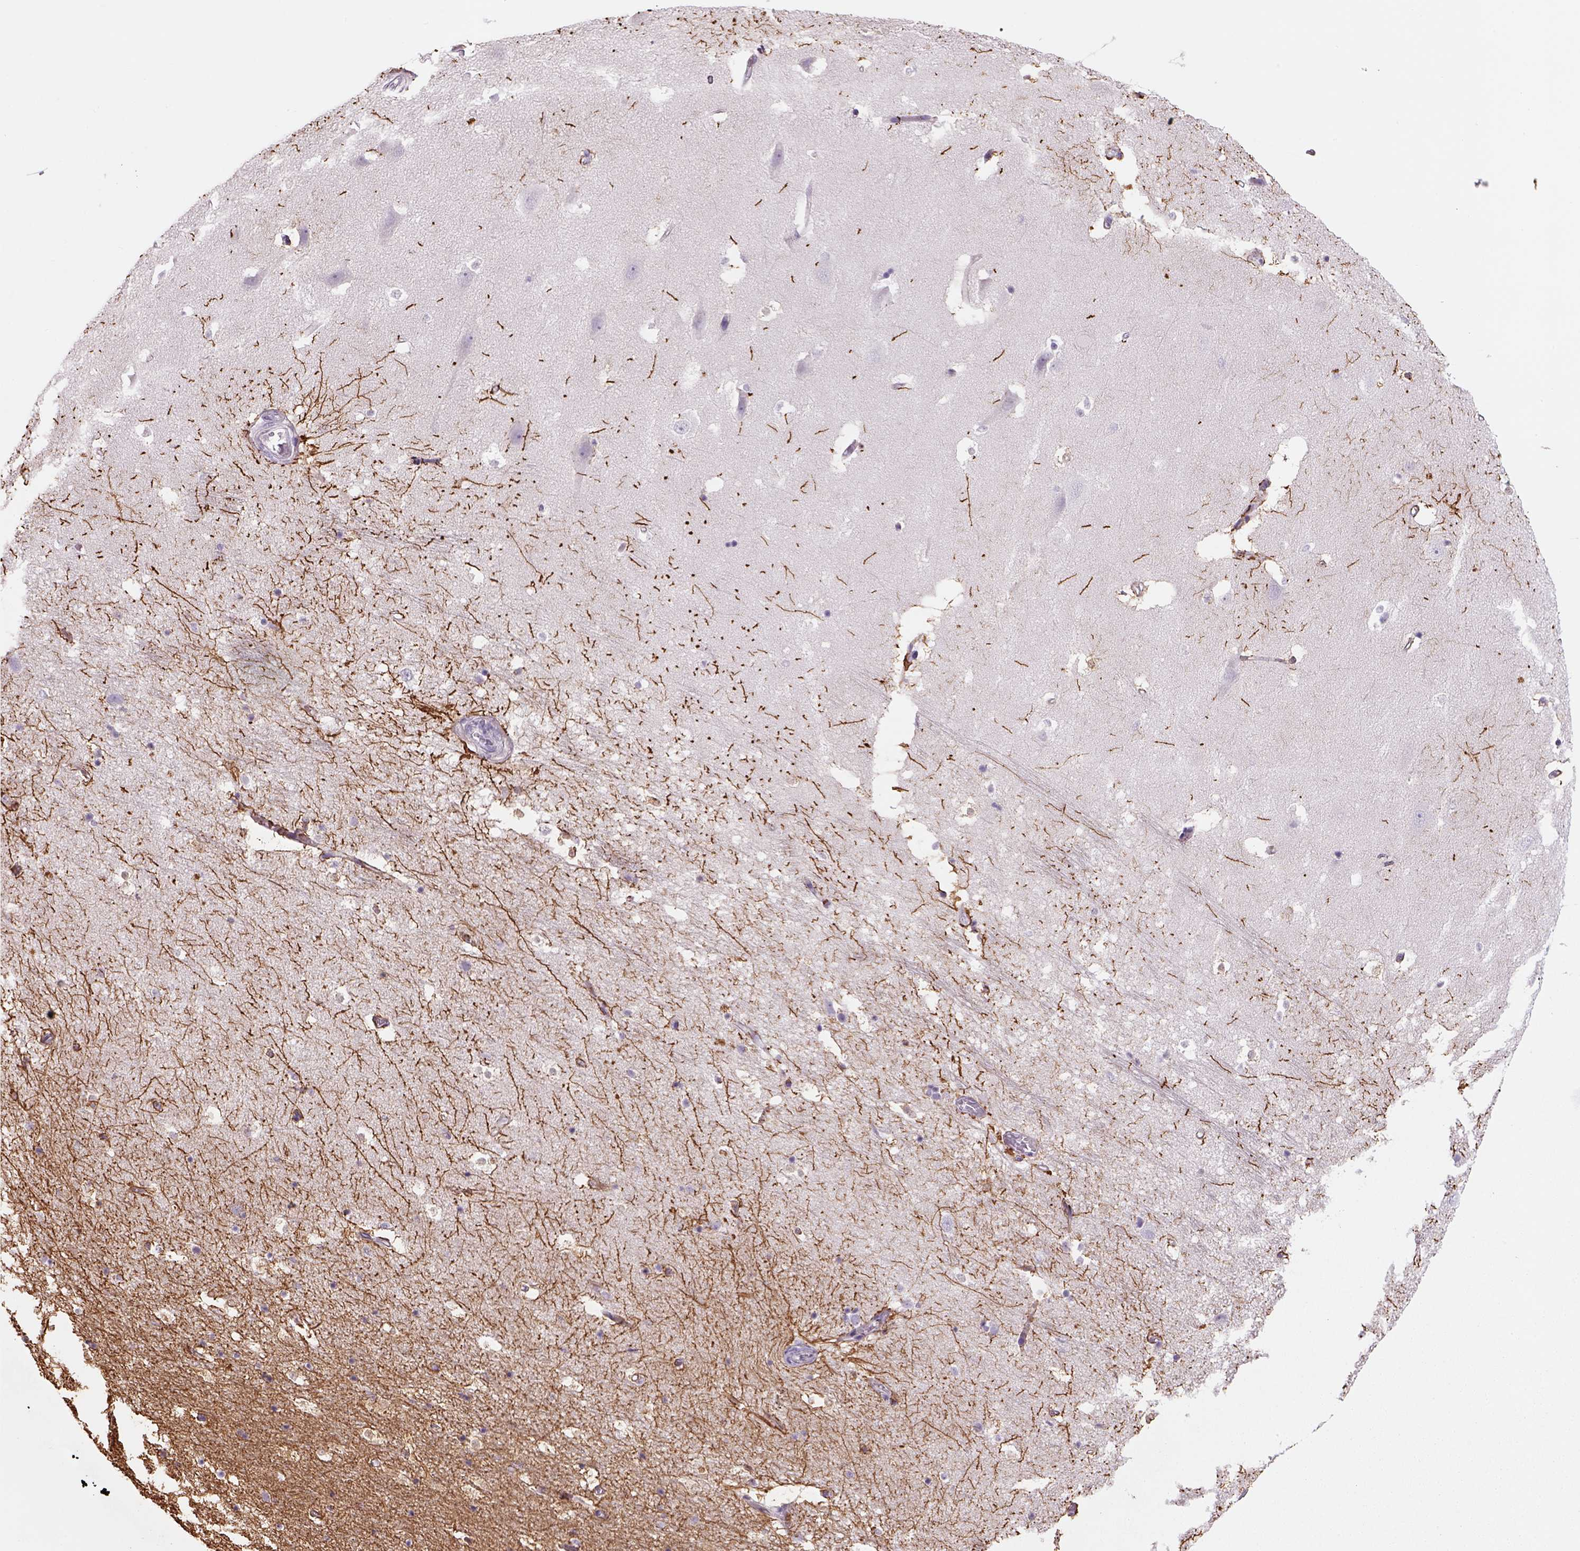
{"staining": {"intensity": "negative", "quantity": "none", "location": "none"}, "tissue": "hippocampus", "cell_type": "Glial cells", "image_type": "normal", "snomed": [{"axis": "morphology", "description": "Normal tissue, NOS"}, {"axis": "topography", "description": "Hippocampus"}], "caption": "This histopathology image is of unremarkable hippocampus stained with immunohistochemistry (IHC) to label a protein in brown with the nuclei are counter-stained blue. There is no staining in glial cells.", "gene": "TENM4", "patient": {"sex": "male", "age": 44}}